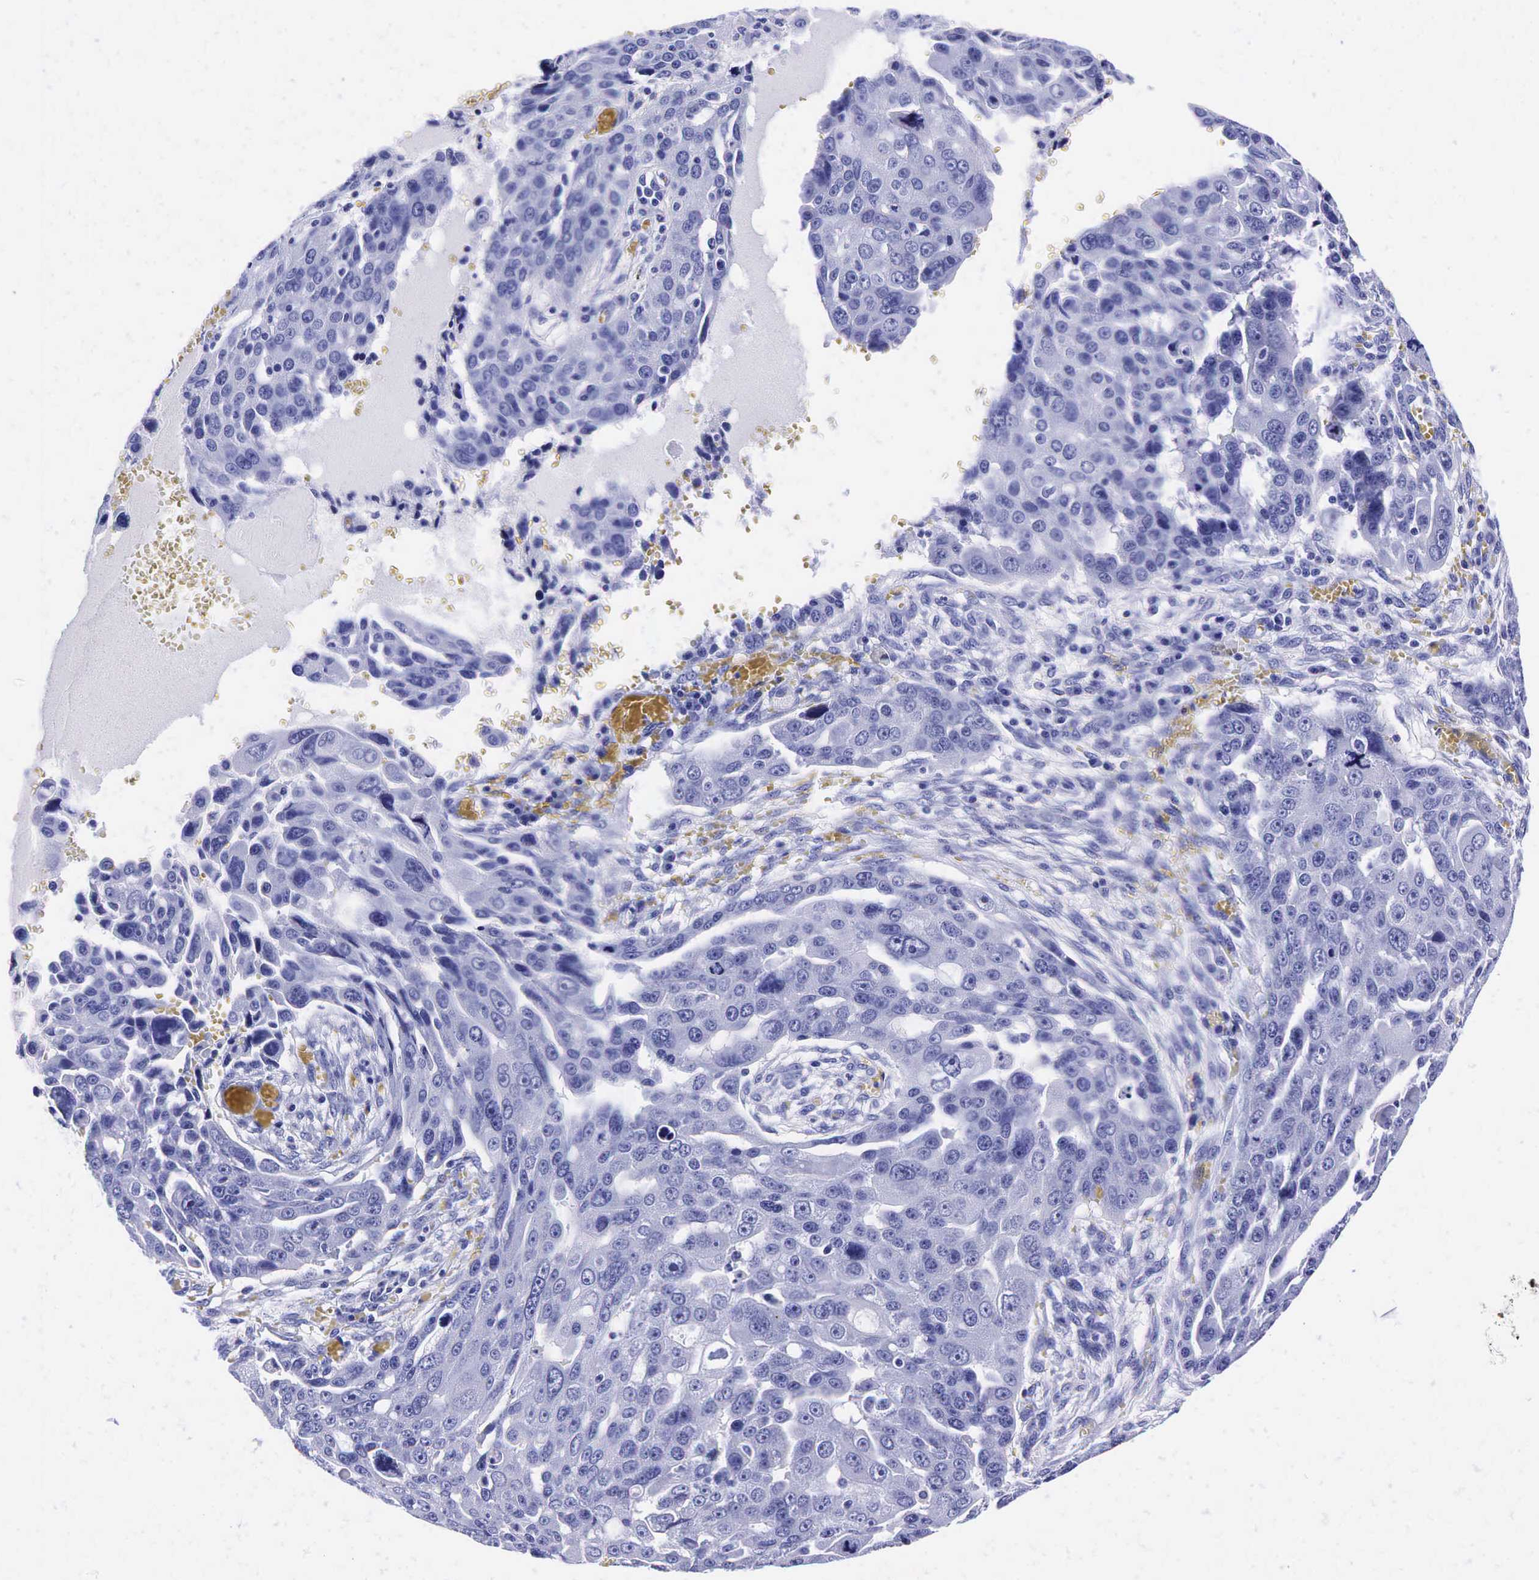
{"staining": {"intensity": "negative", "quantity": "none", "location": "none"}, "tissue": "ovarian cancer", "cell_type": "Tumor cells", "image_type": "cancer", "snomed": [{"axis": "morphology", "description": "Carcinoma, endometroid"}, {"axis": "topography", "description": "Ovary"}], "caption": "IHC photomicrograph of neoplastic tissue: ovarian endometroid carcinoma stained with DAB (3,3'-diaminobenzidine) demonstrates no significant protein expression in tumor cells.", "gene": "KLK3", "patient": {"sex": "female", "age": 75}}